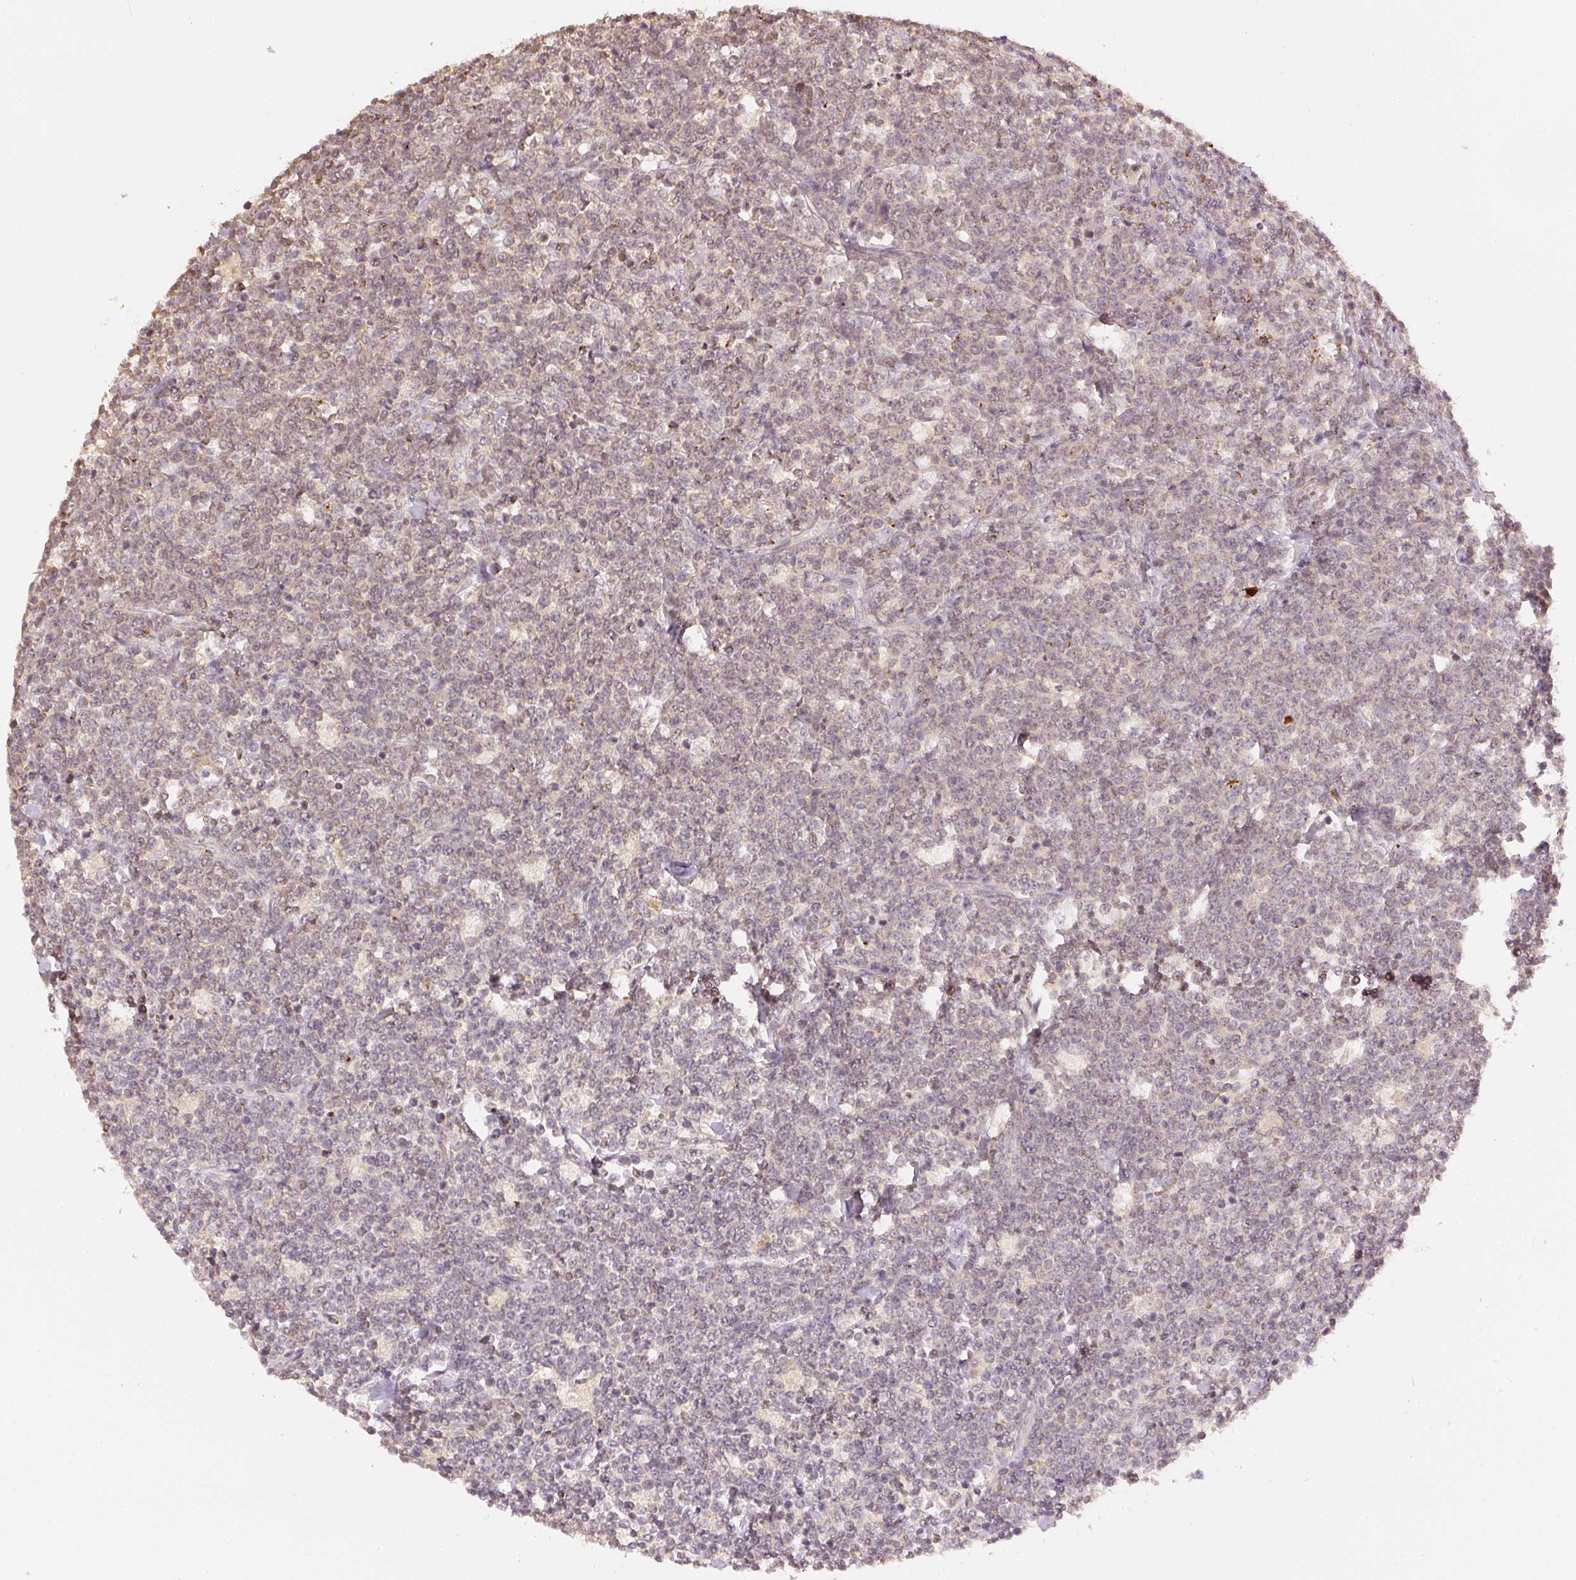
{"staining": {"intensity": "weak", "quantity": "25%-75%", "location": "nuclear"}, "tissue": "lymphoma", "cell_type": "Tumor cells", "image_type": "cancer", "snomed": [{"axis": "morphology", "description": "Malignant lymphoma, non-Hodgkin's type, High grade"}, {"axis": "topography", "description": "Small intestine"}], "caption": "Weak nuclear protein positivity is present in about 25%-75% of tumor cells in lymphoma.", "gene": "GZMA", "patient": {"sex": "male", "age": 8}}